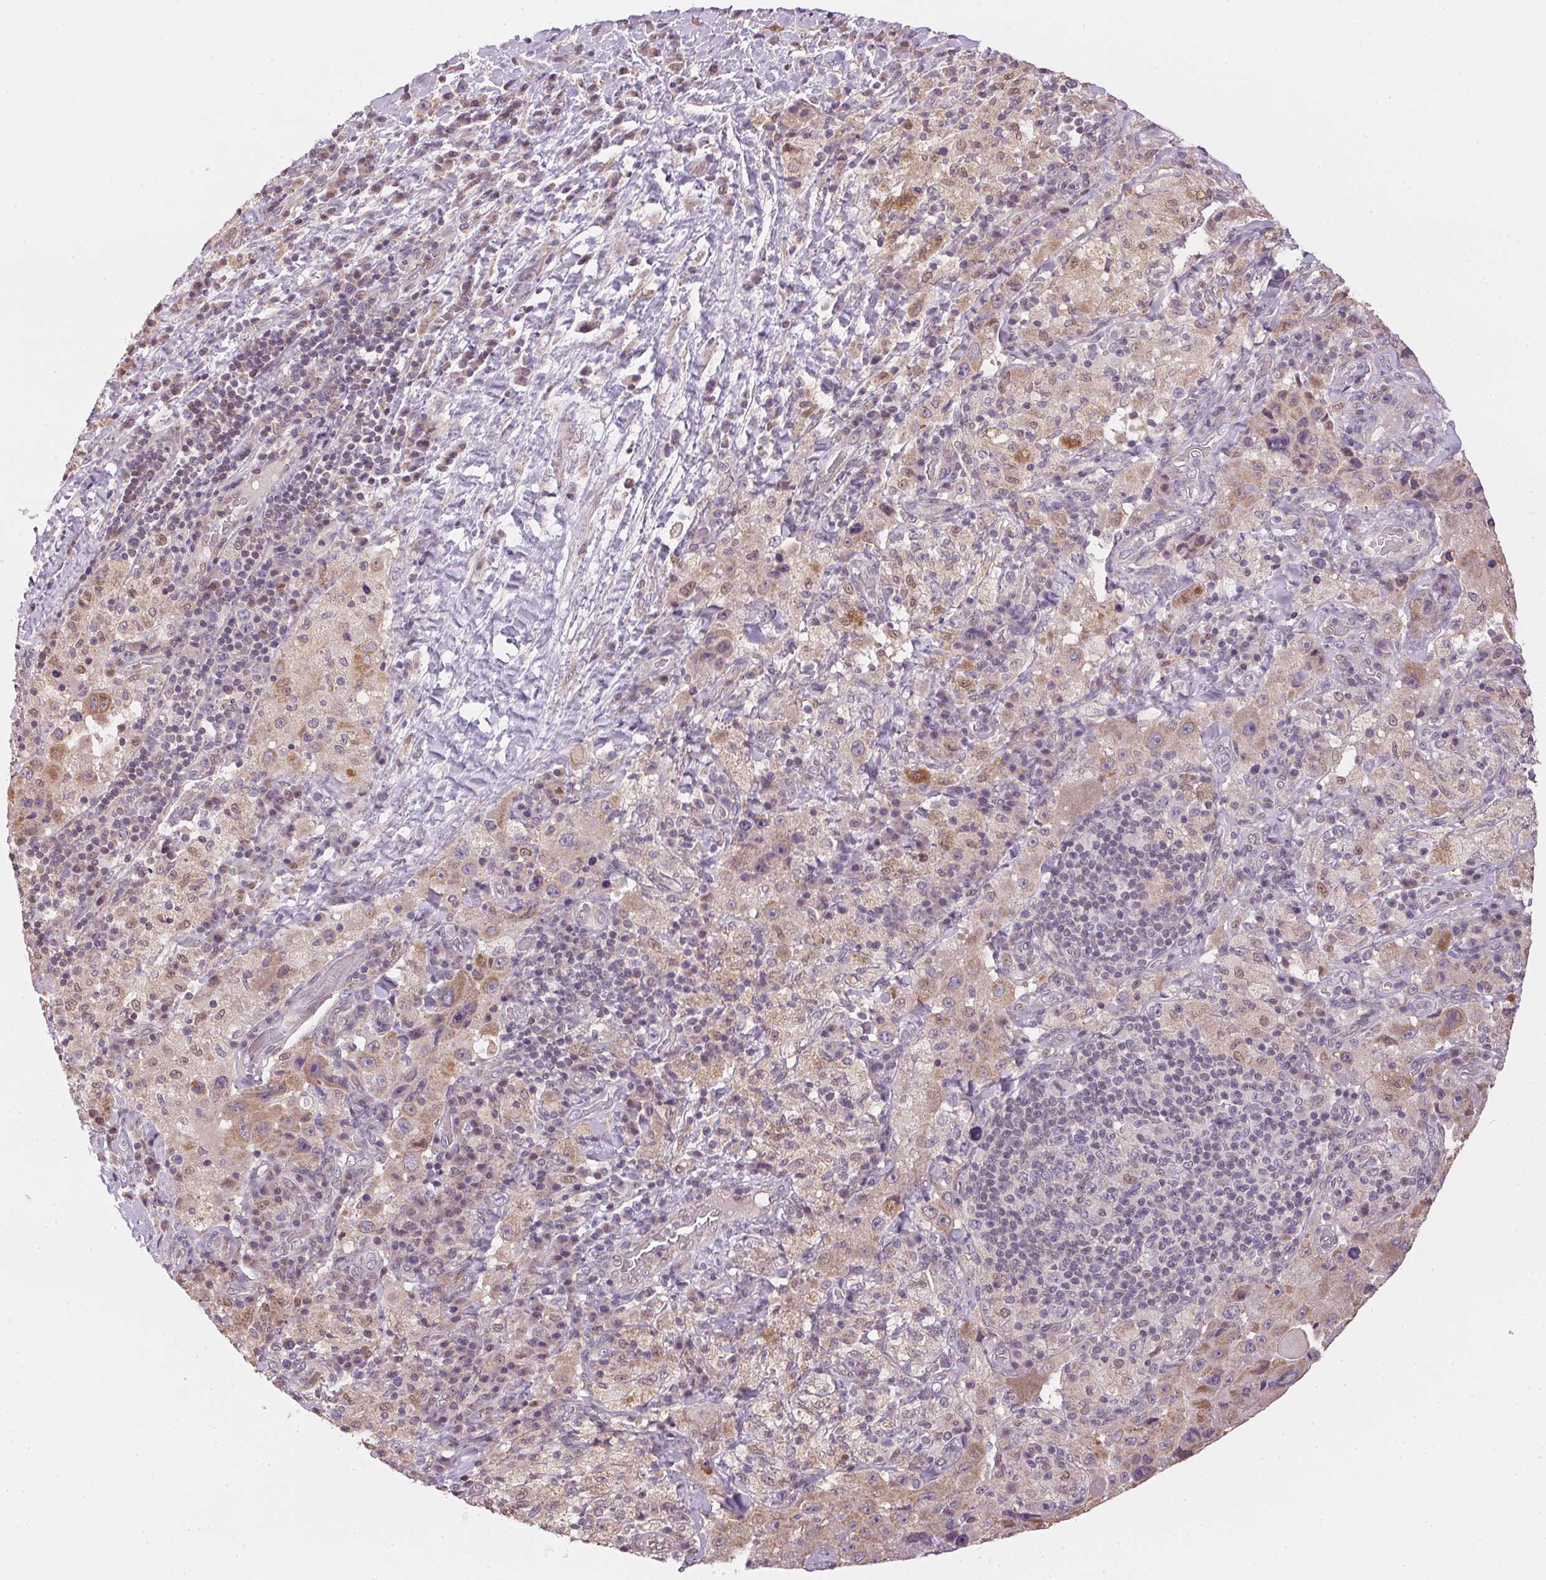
{"staining": {"intensity": "weak", "quantity": ">75%", "location": "cytoplasmic/membranous"}, "tissue": "melanoma", "cell_type": "Tumor cells", "image_type": "cancer", "snomed": [{"axis": "morphology", "description": "Malignant melanoma, Metastatic site"}, {"axis": "topography", "description": "Lymph node"}], "caption": "Melanoma stained with a brown dye exhibits weak cytoplasmic/membranous positive expression in about >75% of tumor cells.", "gene": "SC5D", "patient": {"sex": "male", "age": 62}}